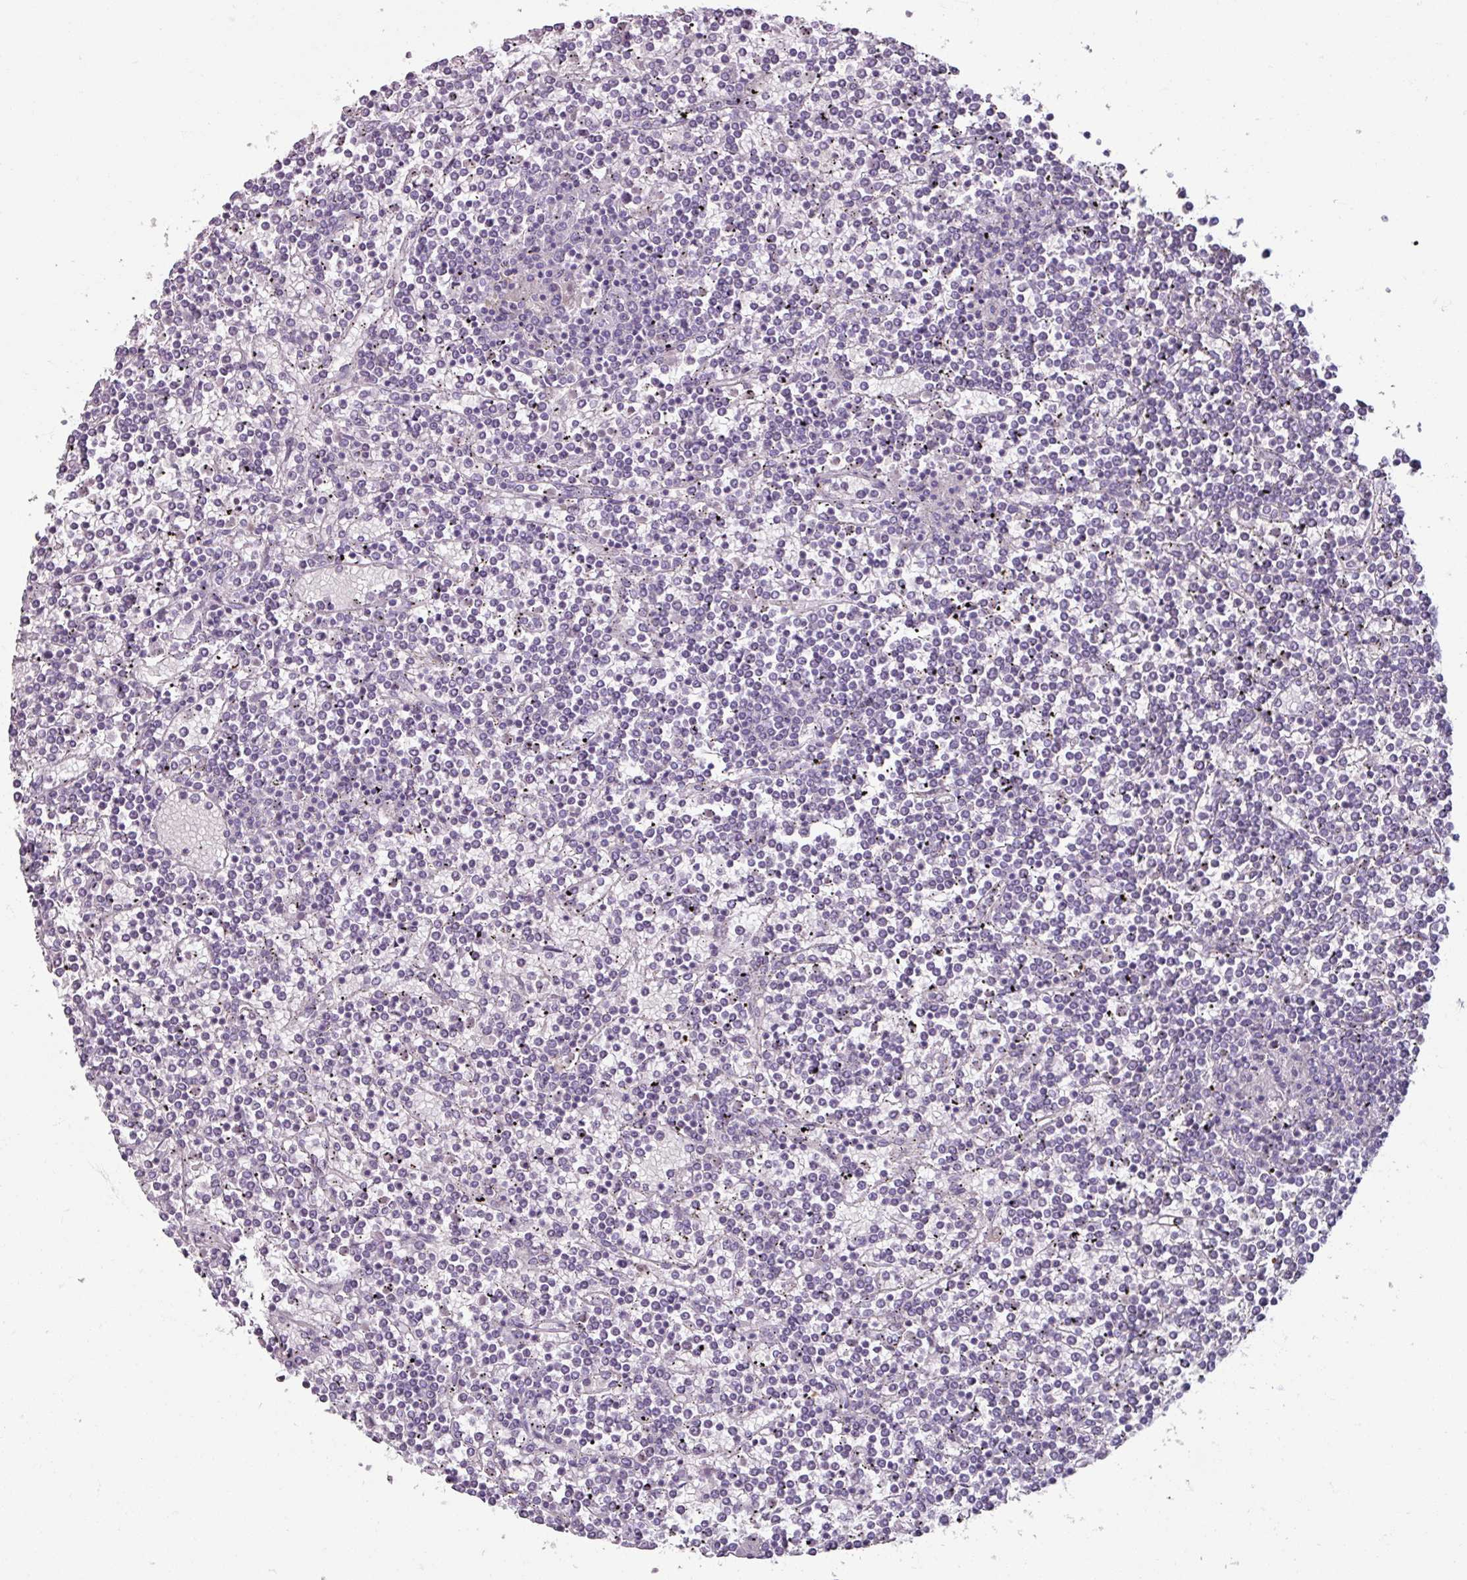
{"staining": {"intensity": "negative", "quantity": "none", "location": "none"}, "tissue": "lymphoma", "cell_type": "Tumor cells", "image_type": "cancer", "snomed": [{"axis": "morphology", "description": "Malignant lymphoma, non-Hodgkin's type, Low grade"}, {"axis": "topography", "description": "Spleen"}], "caption": "DAB immunohistochemical staining of human low-grade malignant lymphoma, non-Hodgkin's type demonstrates no significant staining in tumor cells. The staining was performed using DAB to visualize the protein expression in brown, while the nuclei were stained in blue with hematoxylin (Magnification: 20x).", "gene": "ARG1", "patient": {"sex": "female", "age": 19}}